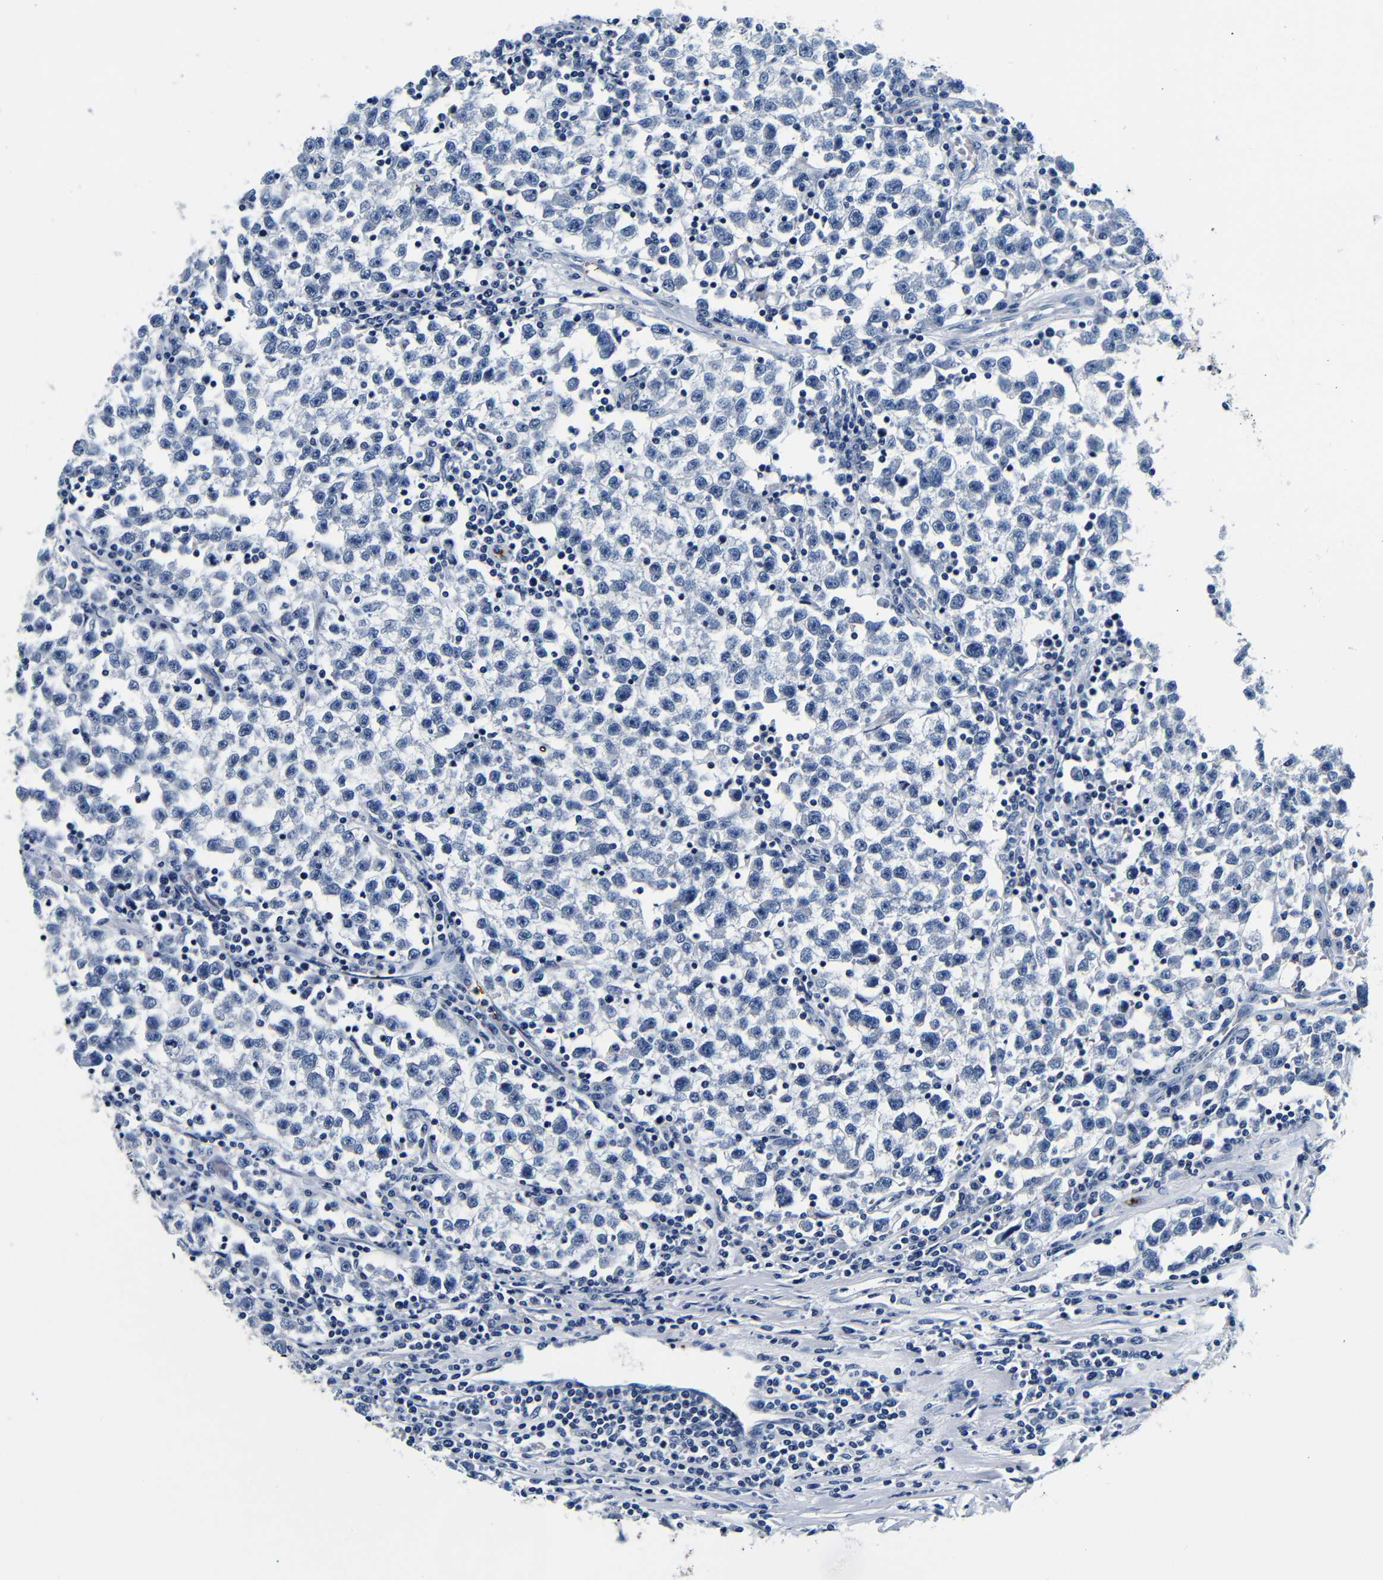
{"staining": {"intensity": "negative", "quantity": "none", "location": "none"}, "tissue": "testis cancer", "cell_type": "Tumor cells", "image_type": "cancer", "snomed": [{"axis": "morphology", "description": "Seminoma, NOS"}, {"axis": "topography", "description": "Testis"}], "caption": "DAB (3,3'-diaminobenzidine) immunohistochemical staining of seminoma (testis) reveals no significant expression in tumor cells.", "gene": "GP1BA", "patient": {"sex": "male", "age": 22}}